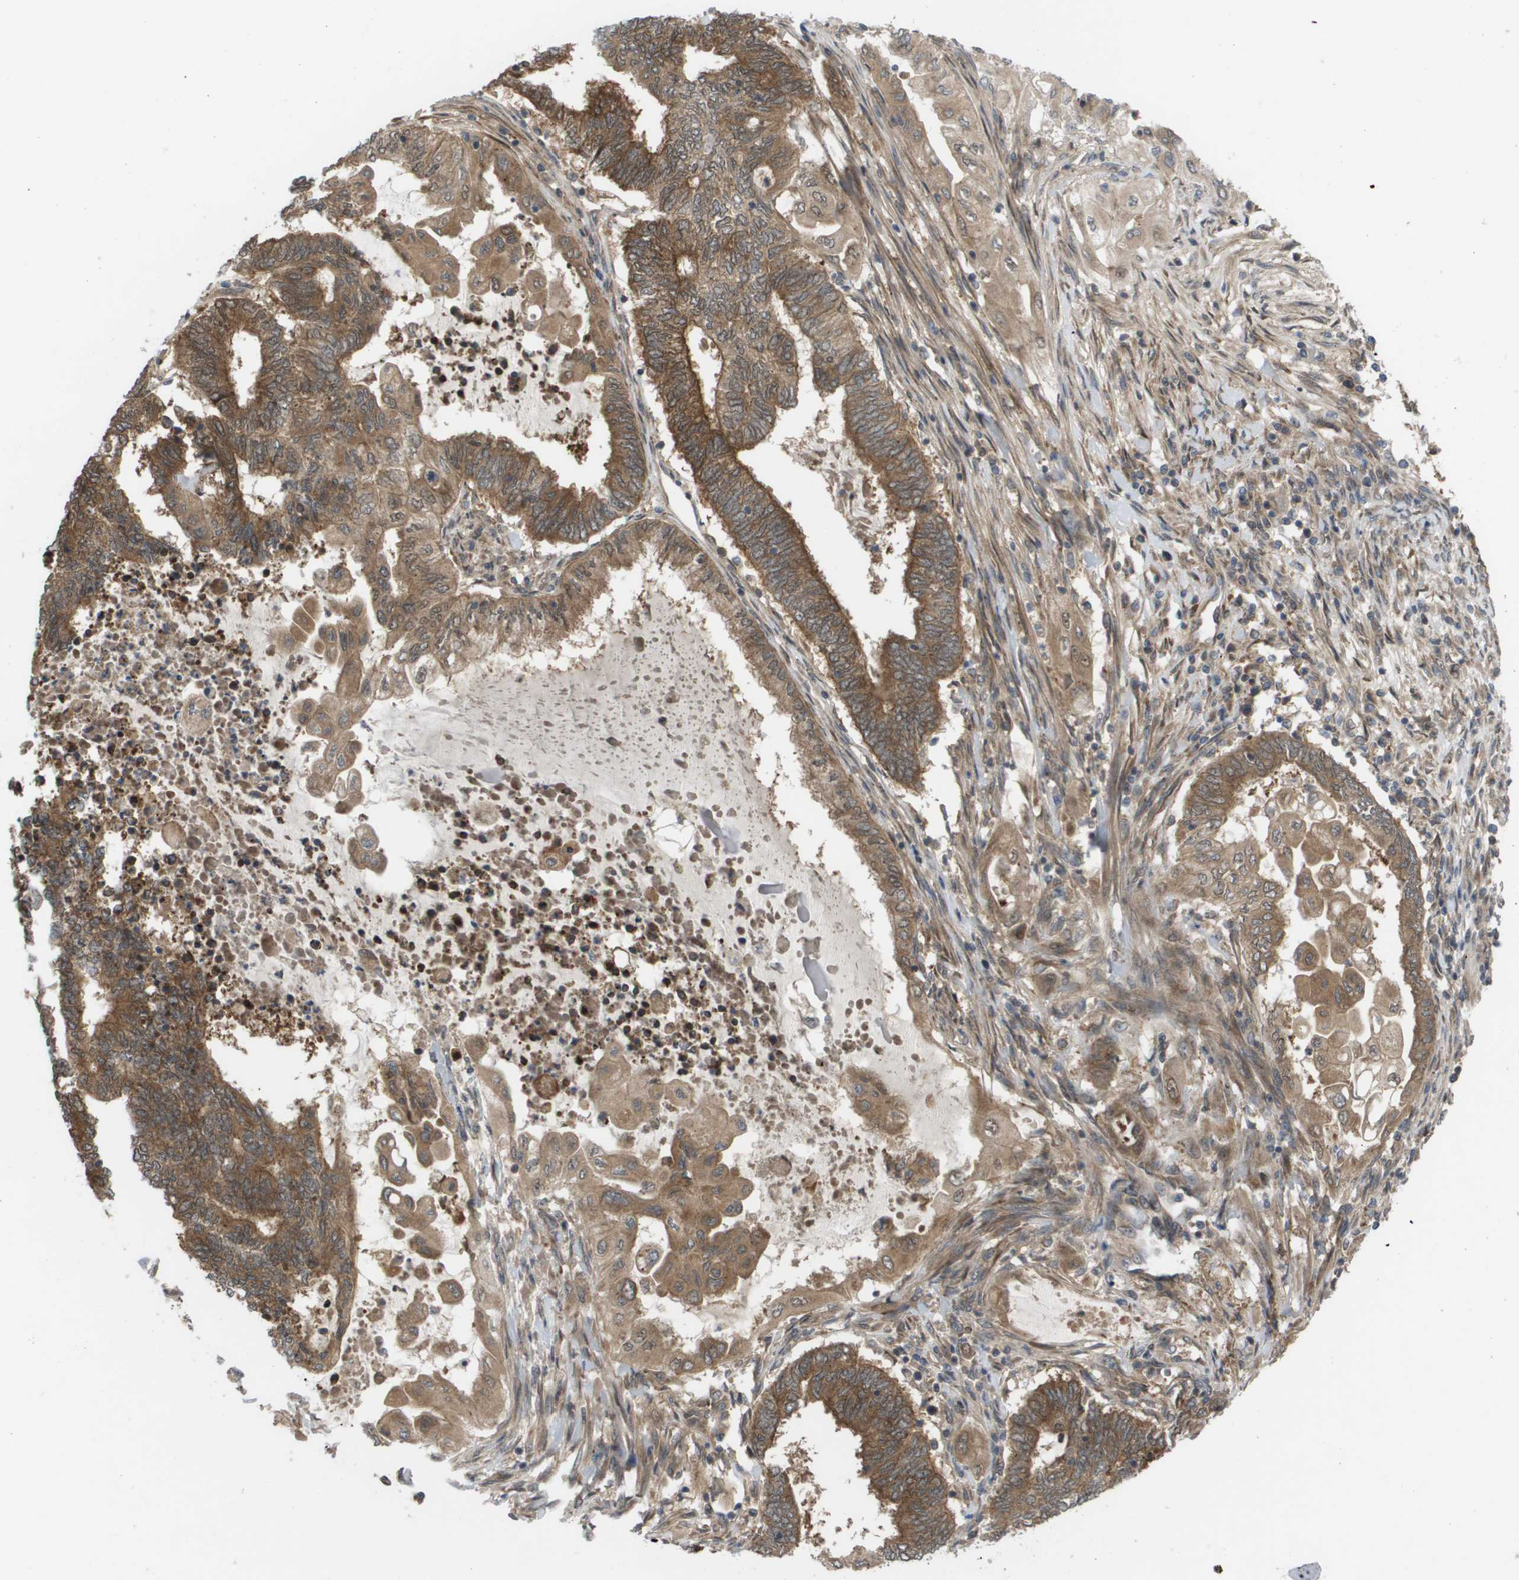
{"staining": {"intensity": "moderate", "quantity": ">75%", "location": "cytoplasmic/membranous"}, "tissue": "endometrial cancer", "cell_type": "Tumor cells", "image_type": "cancer", "snomed": [{"axis": "morphology", "description": "Adenocarcinoma, NOS"}, {"axis": "topography", "description": "Uterus"}, {"axis": "topography", "description": "Endometrium"}], "caption": "There is medium levels of moderate cytoplasmic/membranous positivity in tumor cells of endometrial adenocarcinoma, as demonstrated by immunohistochemical staining (brown color).", "gene": "CTPS2", "patient": {"sex": "female", "age": 70}}